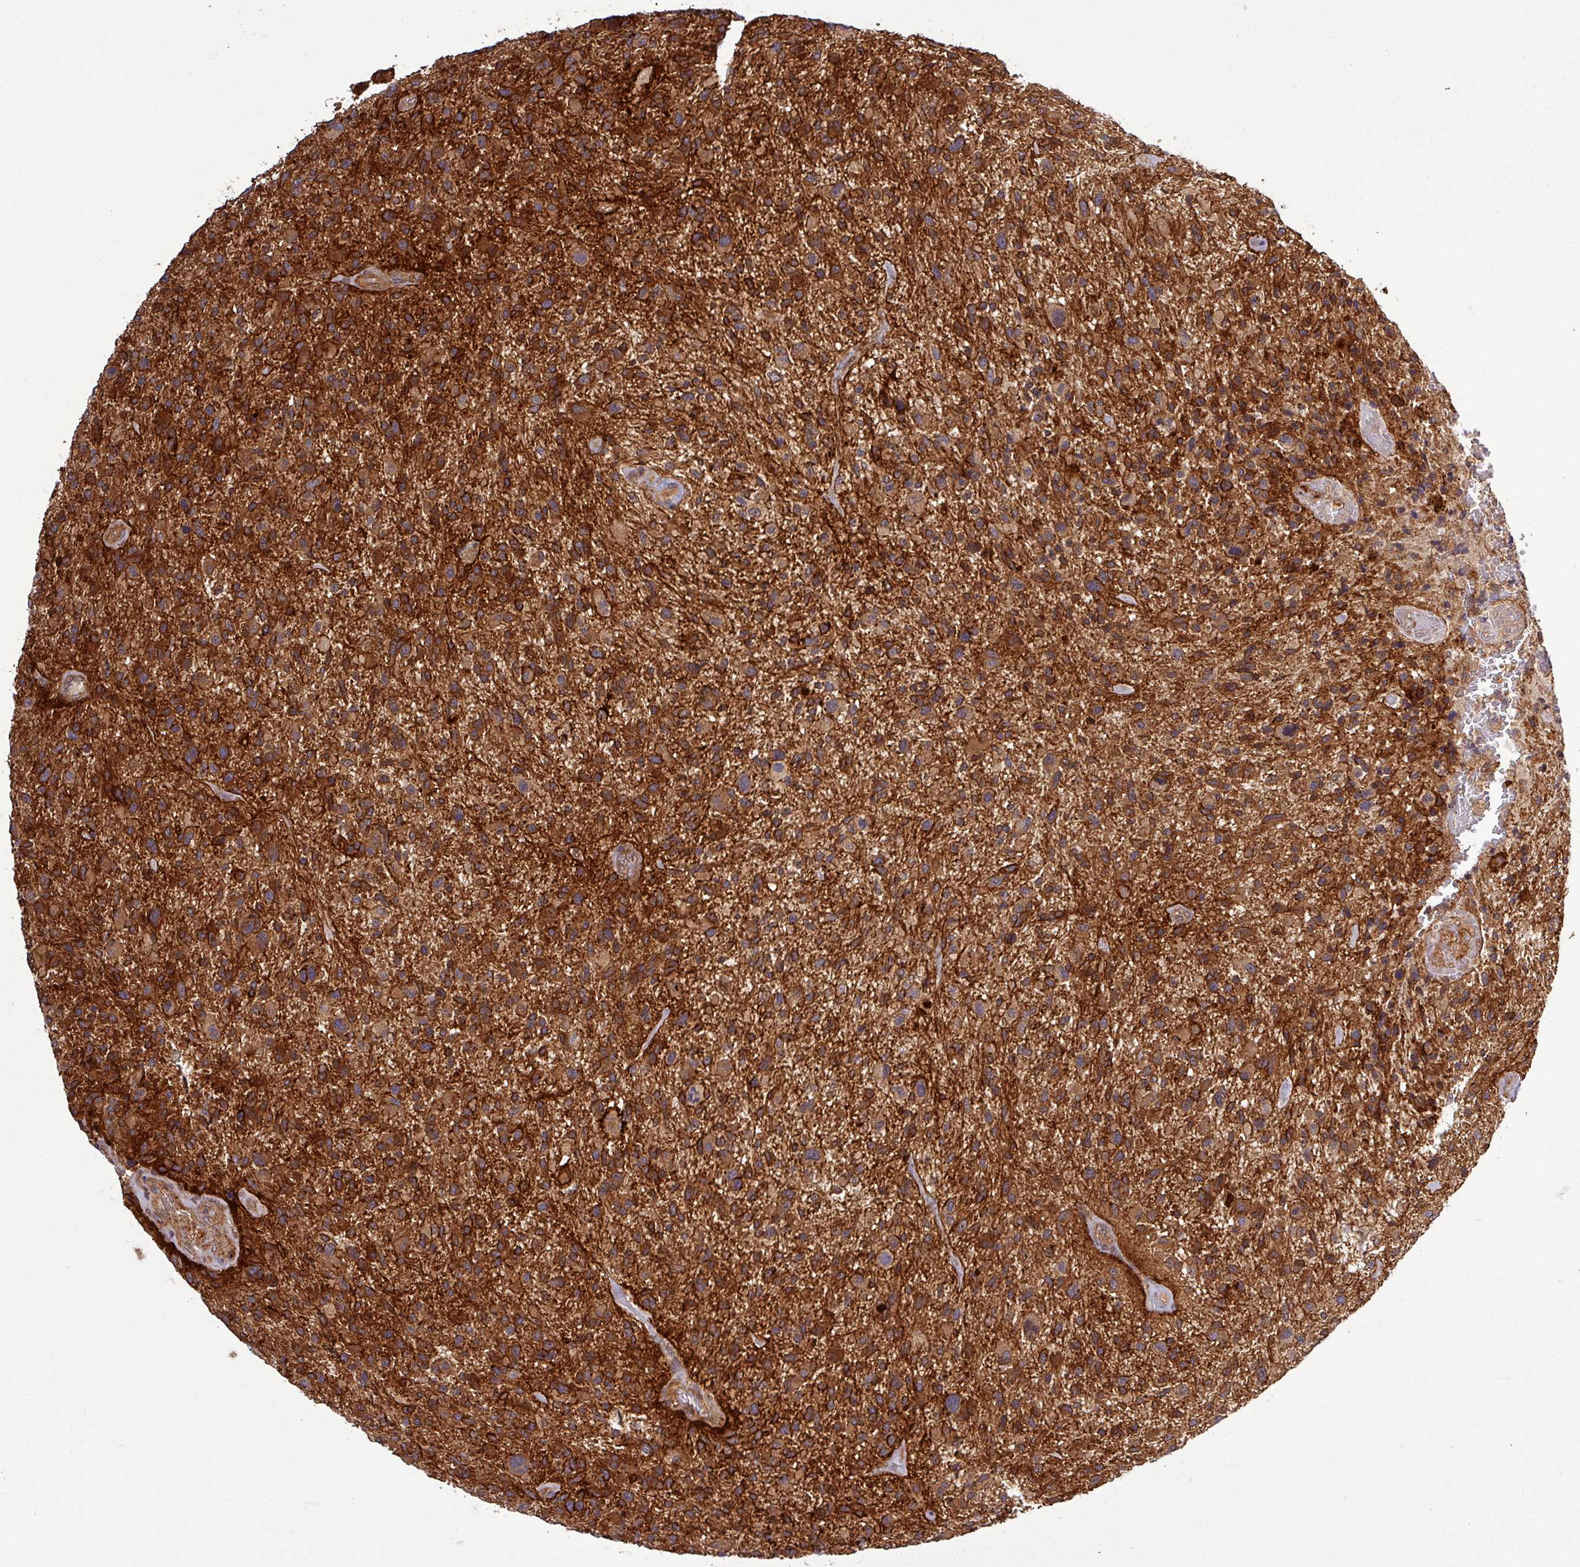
{"staining": {"intensity": "strong", "quantity": ">75%", "location": "cytoplasmic/membranous"}, "tissue": "glioma", "cell_type": "Tumor cells", "image_type": "cancer", "snomed": [{"axis": "morphology", "description": "Glioma, malignant, High grade"}, {"axis": "topography", "description": "Brain"}], "caption": "Protein expression analysis of glioma exhibits strong cytoplasmic/membranous positivity in about >75% of tumor cells.", "gene": "SIRPB2", "patient": {"sex": "male", "age": 47}}